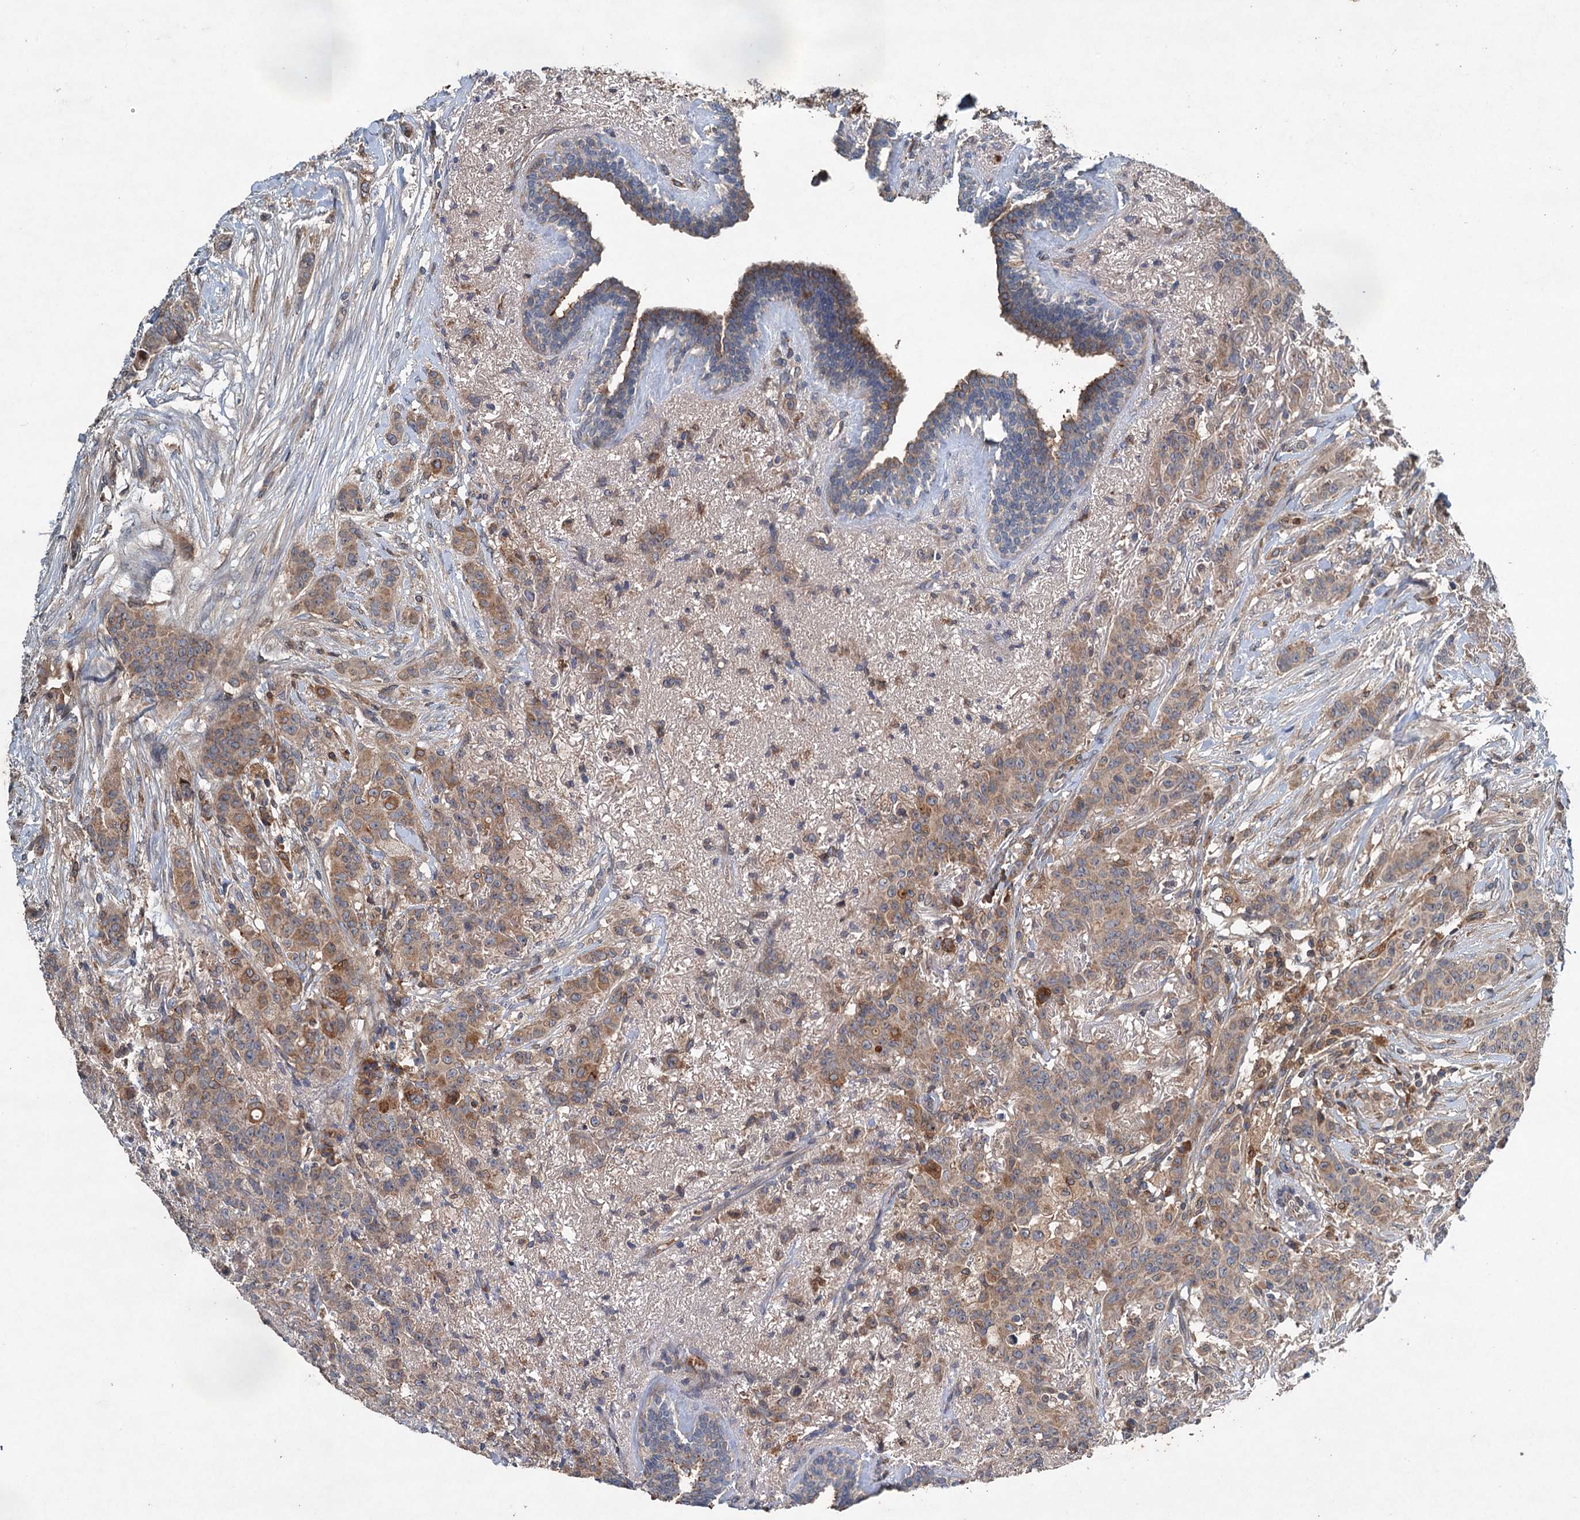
{"staining": {"intensity": "moderate", "quantity": ">75%", "location": "cytoplasmic/membranous"}, "tissue": "breast cancer", "cell_type": "Tumor cells", "image_type": "cancer", "snomed": [{"axis": "morphology", "description": "Duct carcinoma"}, {"axis": "topography", "description": "Breast"}], "caption": "Tumor cells show medium levels of moderate cytoplasmic/membranous positivity in about >75% of cells in breast intraductal carcinoma. (DAB = brown stain, brightfield microscopy at high magnification).", "gene": "TAPBPL", "patient": {"sex": "female", "age": 40}}